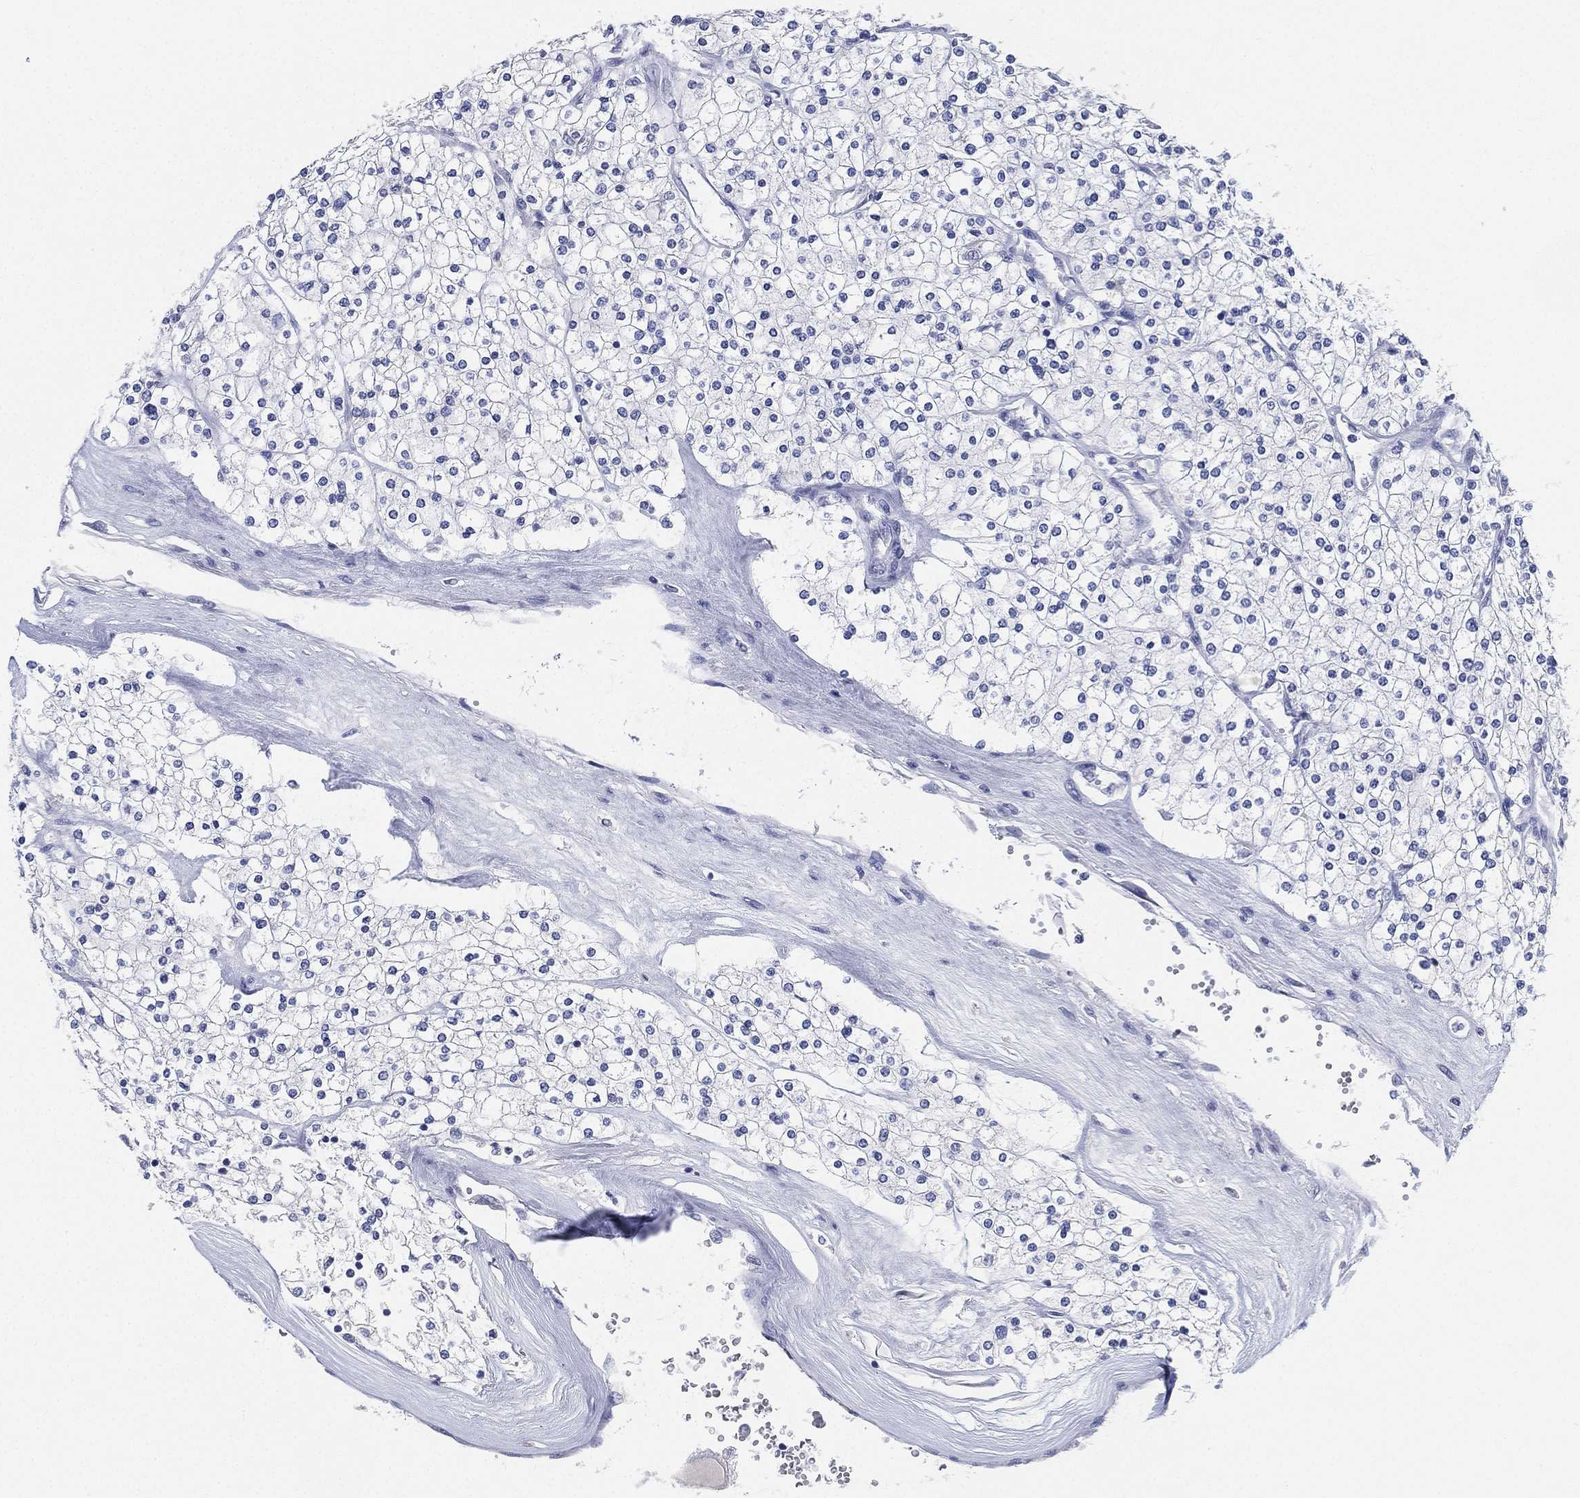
{"staining": {"intensity": "negative", "quantity": "none", "location": "none"}, "tissue": "renal cancer", "cell_type": "Tumor cells", "image_type": "cancer", "snomed": [{"axis": "morphology", "description": "Adenocarcinoma, NOS"}, {"axis": "topography", "description": "Kidney"}], "caption": "This is an immunohistochemistry (IHC) micrograph of human renal adenocarcinoma. There is no positivity in tumor cells.", "gene": "IYD", "patient": {"sex": "male", "age": 80}}